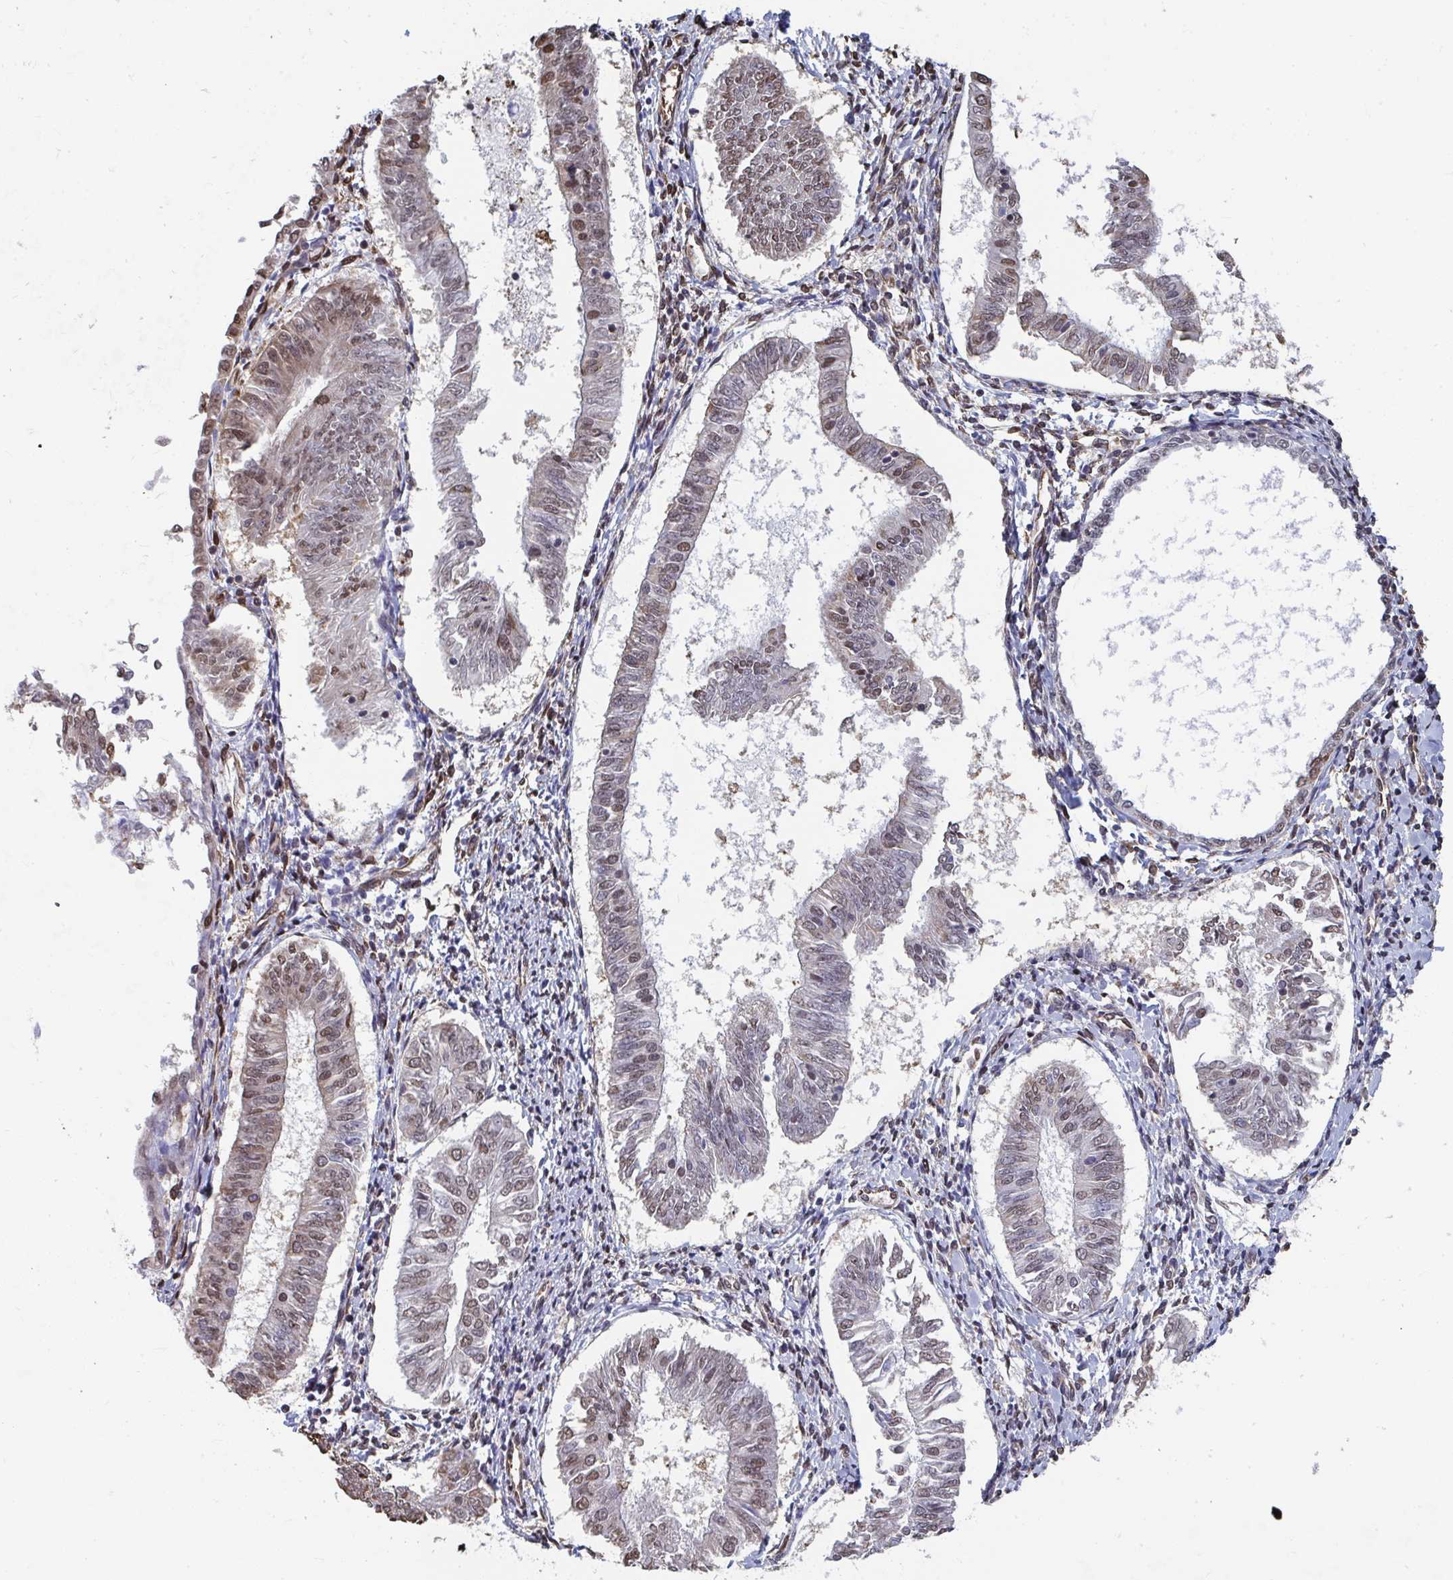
{"staining": {"intensity": "moderate", "quantity": "25%-75%", "location": "nuclear"}, "tissue": "endometrial cancer", "cell_type": "Tumor cells", "image_type": "cancer", "snomed": [{"axis": "morphology", "description": "Adenocarcinoma, NOS"}, {"axis": "topography", "description": "Endometrium"}], "caption": "Immunohistochemical staining of human adenocarcinoma (endometrial) reveals medium levels of moderate nuclear expression in about 25%-75% of tumor cells.", "gene": "SYNCRIP", "patient": {"sex": "female", "age": 58}}